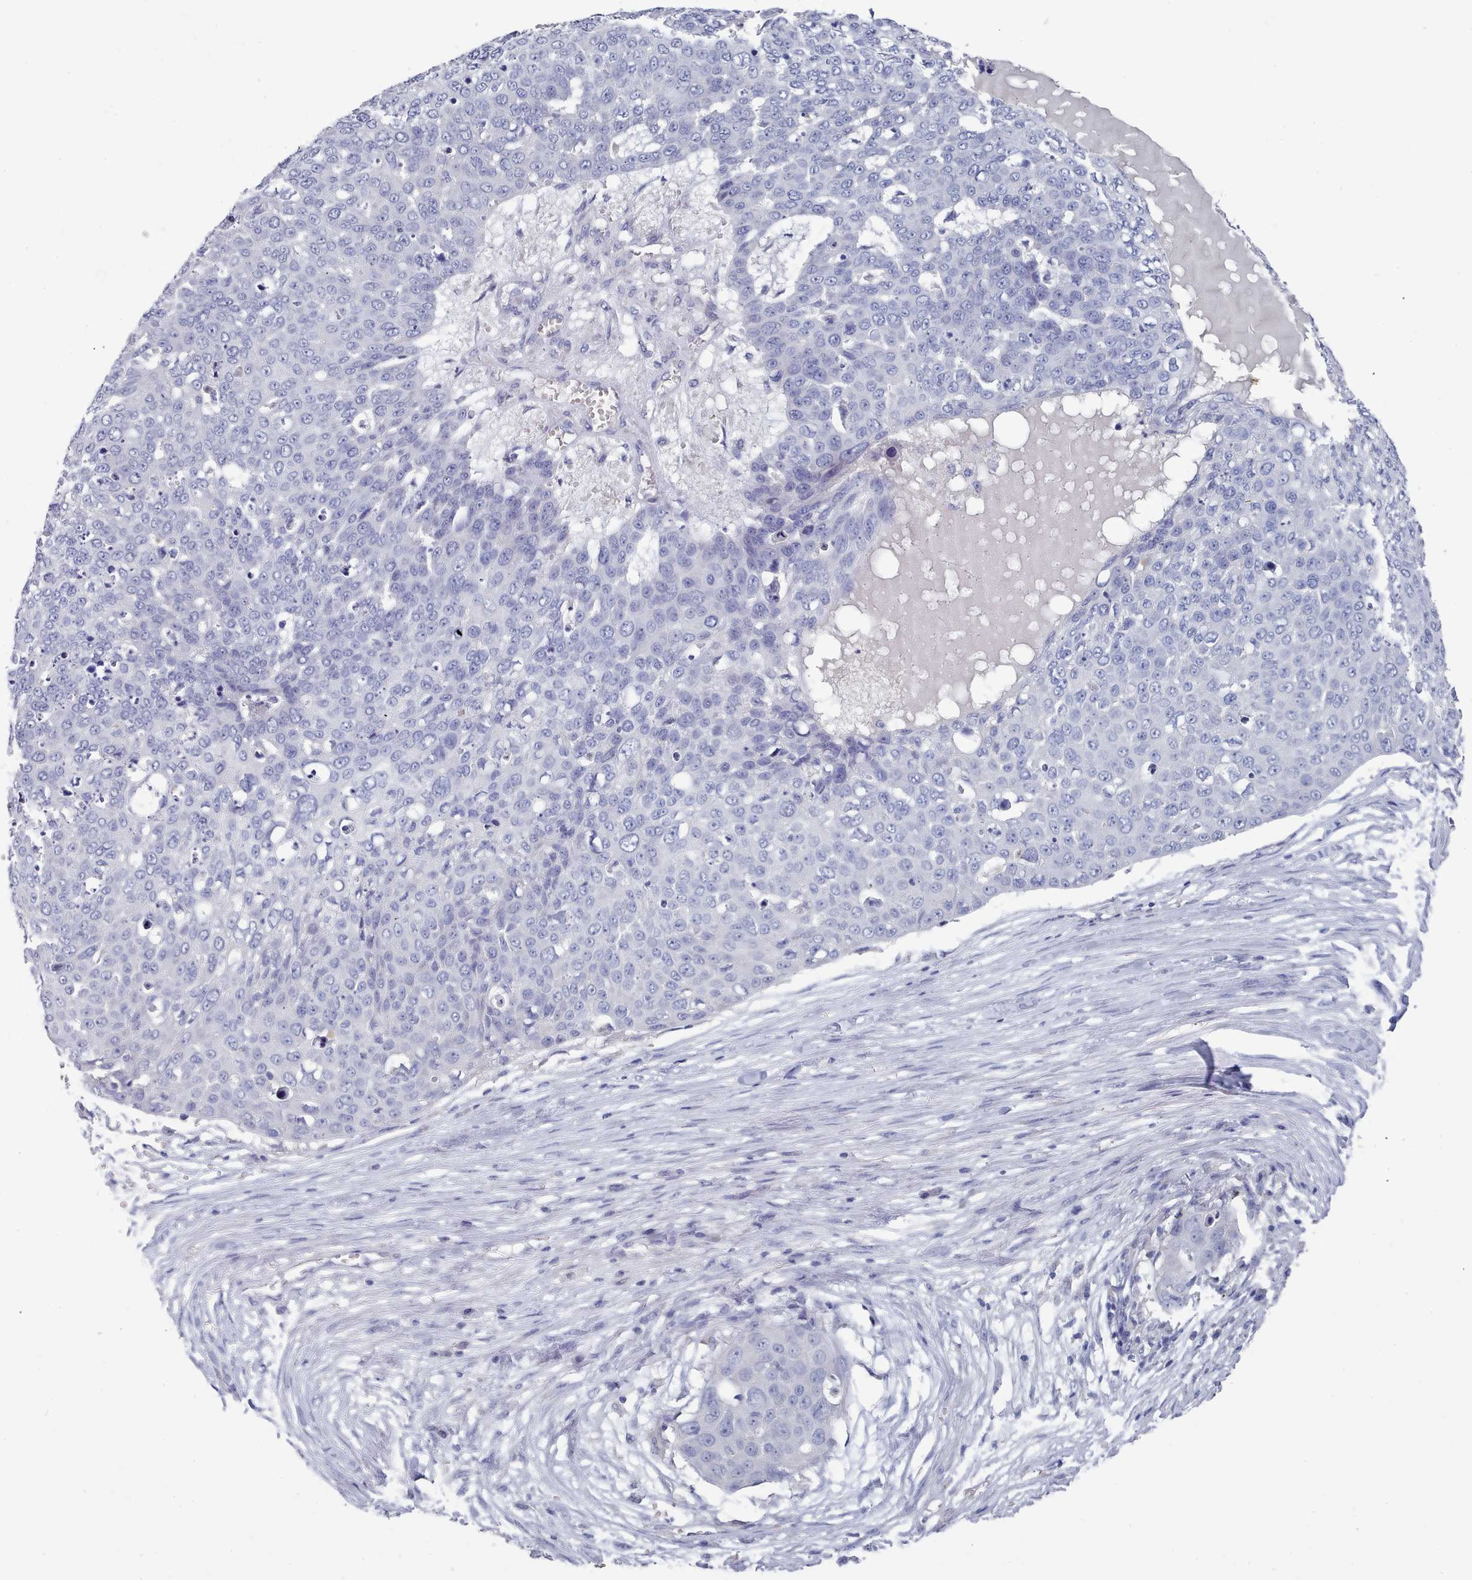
{"staining": {"intensity": "negative", "quantity": "none", "location": "none"}, "tissue": "skin cancer", "cell_type": "Tumor cells", "image_type": "cancer", "snomed": [{"axis": "morphology", "description": "Squamous cell carcinoma, NOS"}, {"axis": "topography", "description": "Skin"}], "caption": "High magnification brightfield microscopy of skin cancer stained with DAB (3,3'-diaminobenzidine) (brown) and counterstained with hematoxylin (blue): tumor cells show no significant expression.", "gene": "ACAD11", "patient": {"sex": "male", "age": 71}}